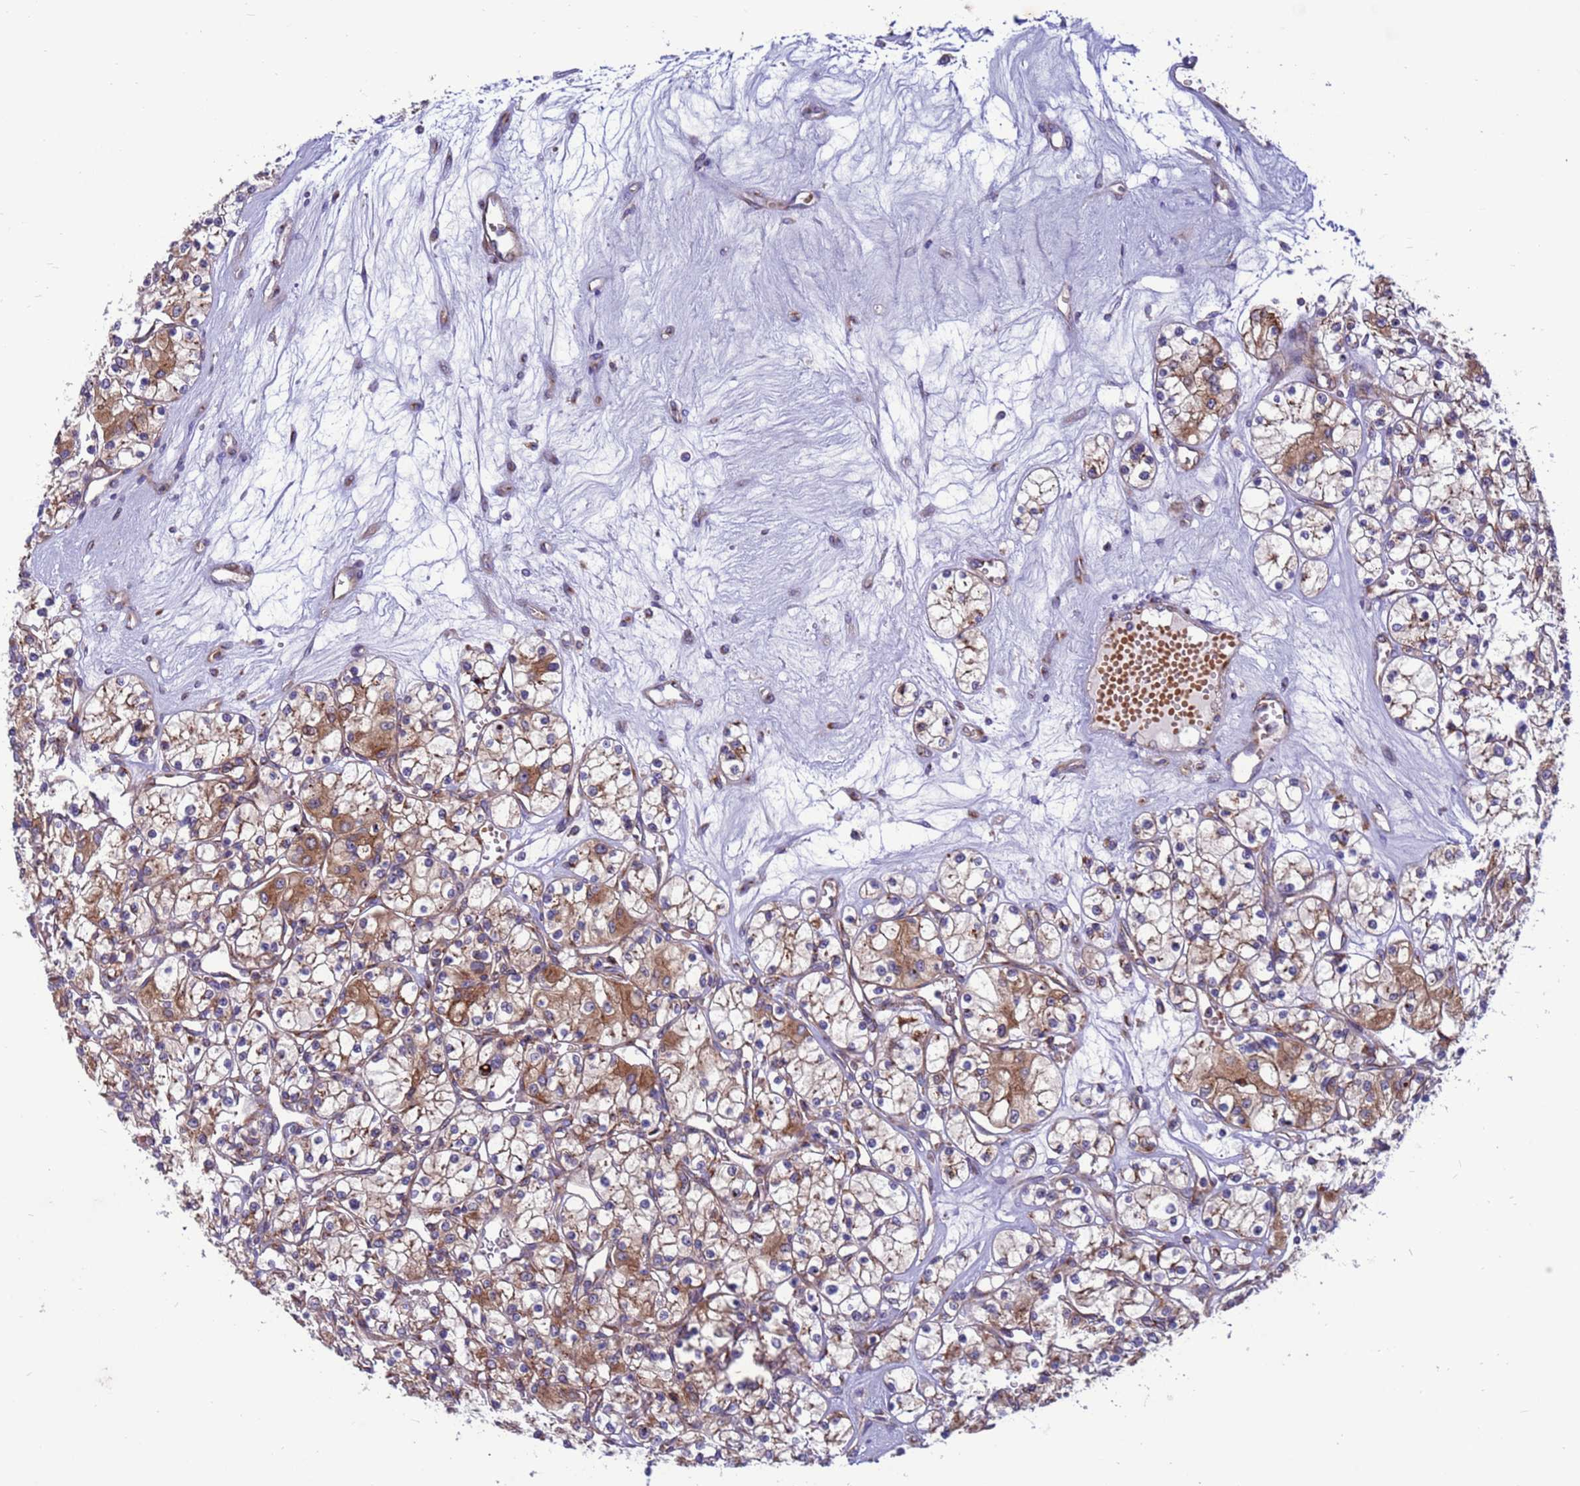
{"staining": {"intensity": "moderate", "quantity": ">75%", "location": "cytoplasmic/membranous"}, "tissue": "renal cancer", "cell_type": "Tumor cells", "image_type": "cancer", "snomed": [{"axis": "morphology", "description": "Adenocarcinoma, NOS"}, {"axis": "topography", "description": "Kidney"}], "caption": "Renal cancer stained with immunohistochemistry displays moderate cytoplasmic/membranous expression in about >75% of tumor cells.", "gene": "ZC3HAV1", "patient": {"sex": "female", "age": 59}}